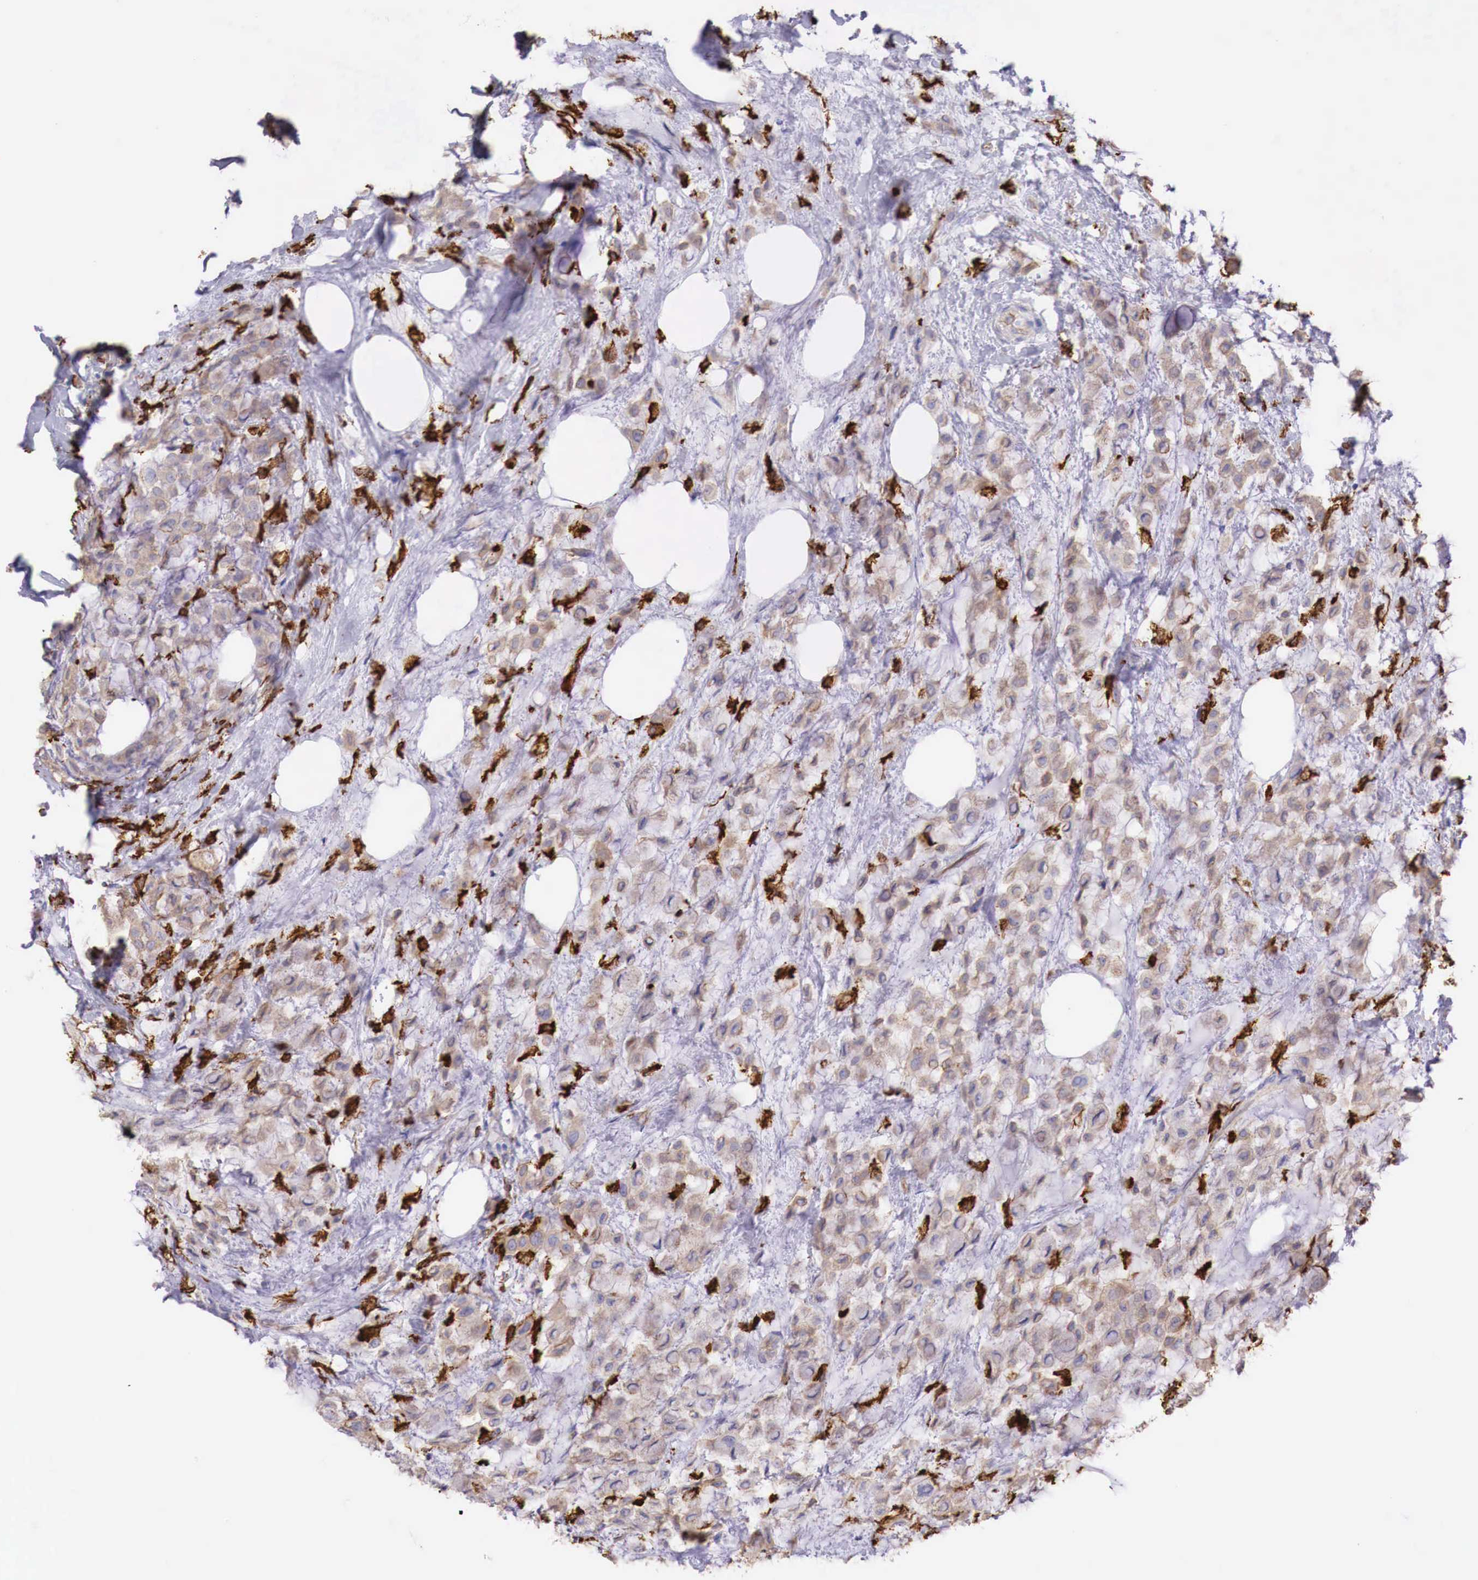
{"staining": {"intensity": "weak", "quantity": ">75%", "location": "cytoplasmic/membranous"}, "tissue": "breast cancer", "cell_type": "Tumor cells", "image_type": "cancer", "snomed": [{"axis": "morphology", "description": "Lobular carcinoma"}, {"axis": "topography", "description": "Breast"}], "caption": "Weak cytoplasmic/membranous staining for a protein is identified in approximately >75% of tumor cells of breast cancer using immunohistochemistry.", "gene": "MSR1", "patient": {"sex": "female", "age": 85}}